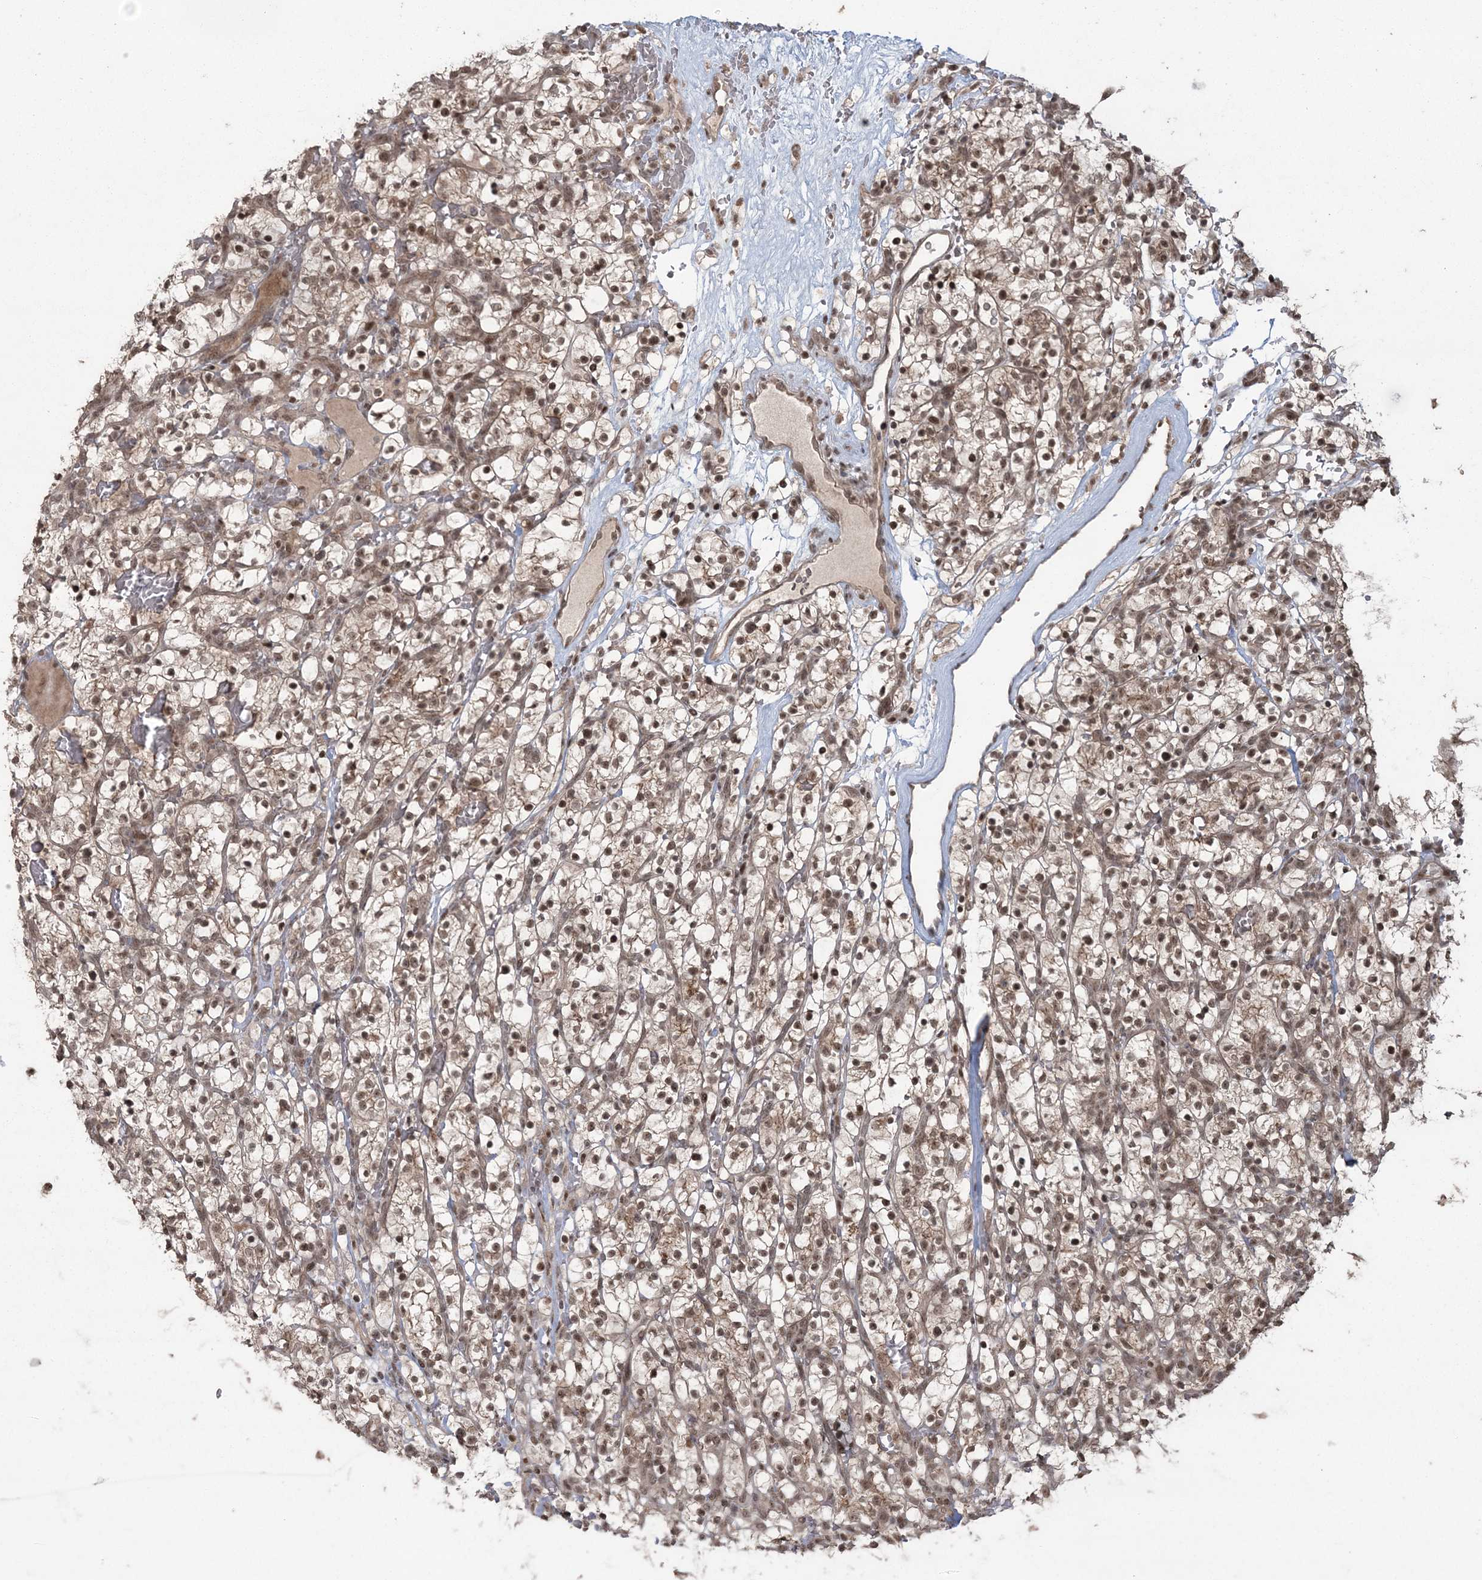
{"staining": {"intensity": "moderate", "quantity": ">75%", "location": "cytoplasmic/membranous,nuclear"}, "tissue": "renal cancer", "cell_type": "Tumor cells", "image_type": "cancer", "snomed": [{"axis": "morphology", "description": "Adenocarcinoma, NOS"}, {"axis": "topography", "description": "Kidney"}], "caption": "Approximately >75% of tumor cells in human renal adenocarcinoma display moderate cytoplasmic/membranous and nuclear protein expression as visualized by brown immunohistochemical staining.", "gene": "EPB41L4A", "patient": {"sex": "female", "age": 57}}